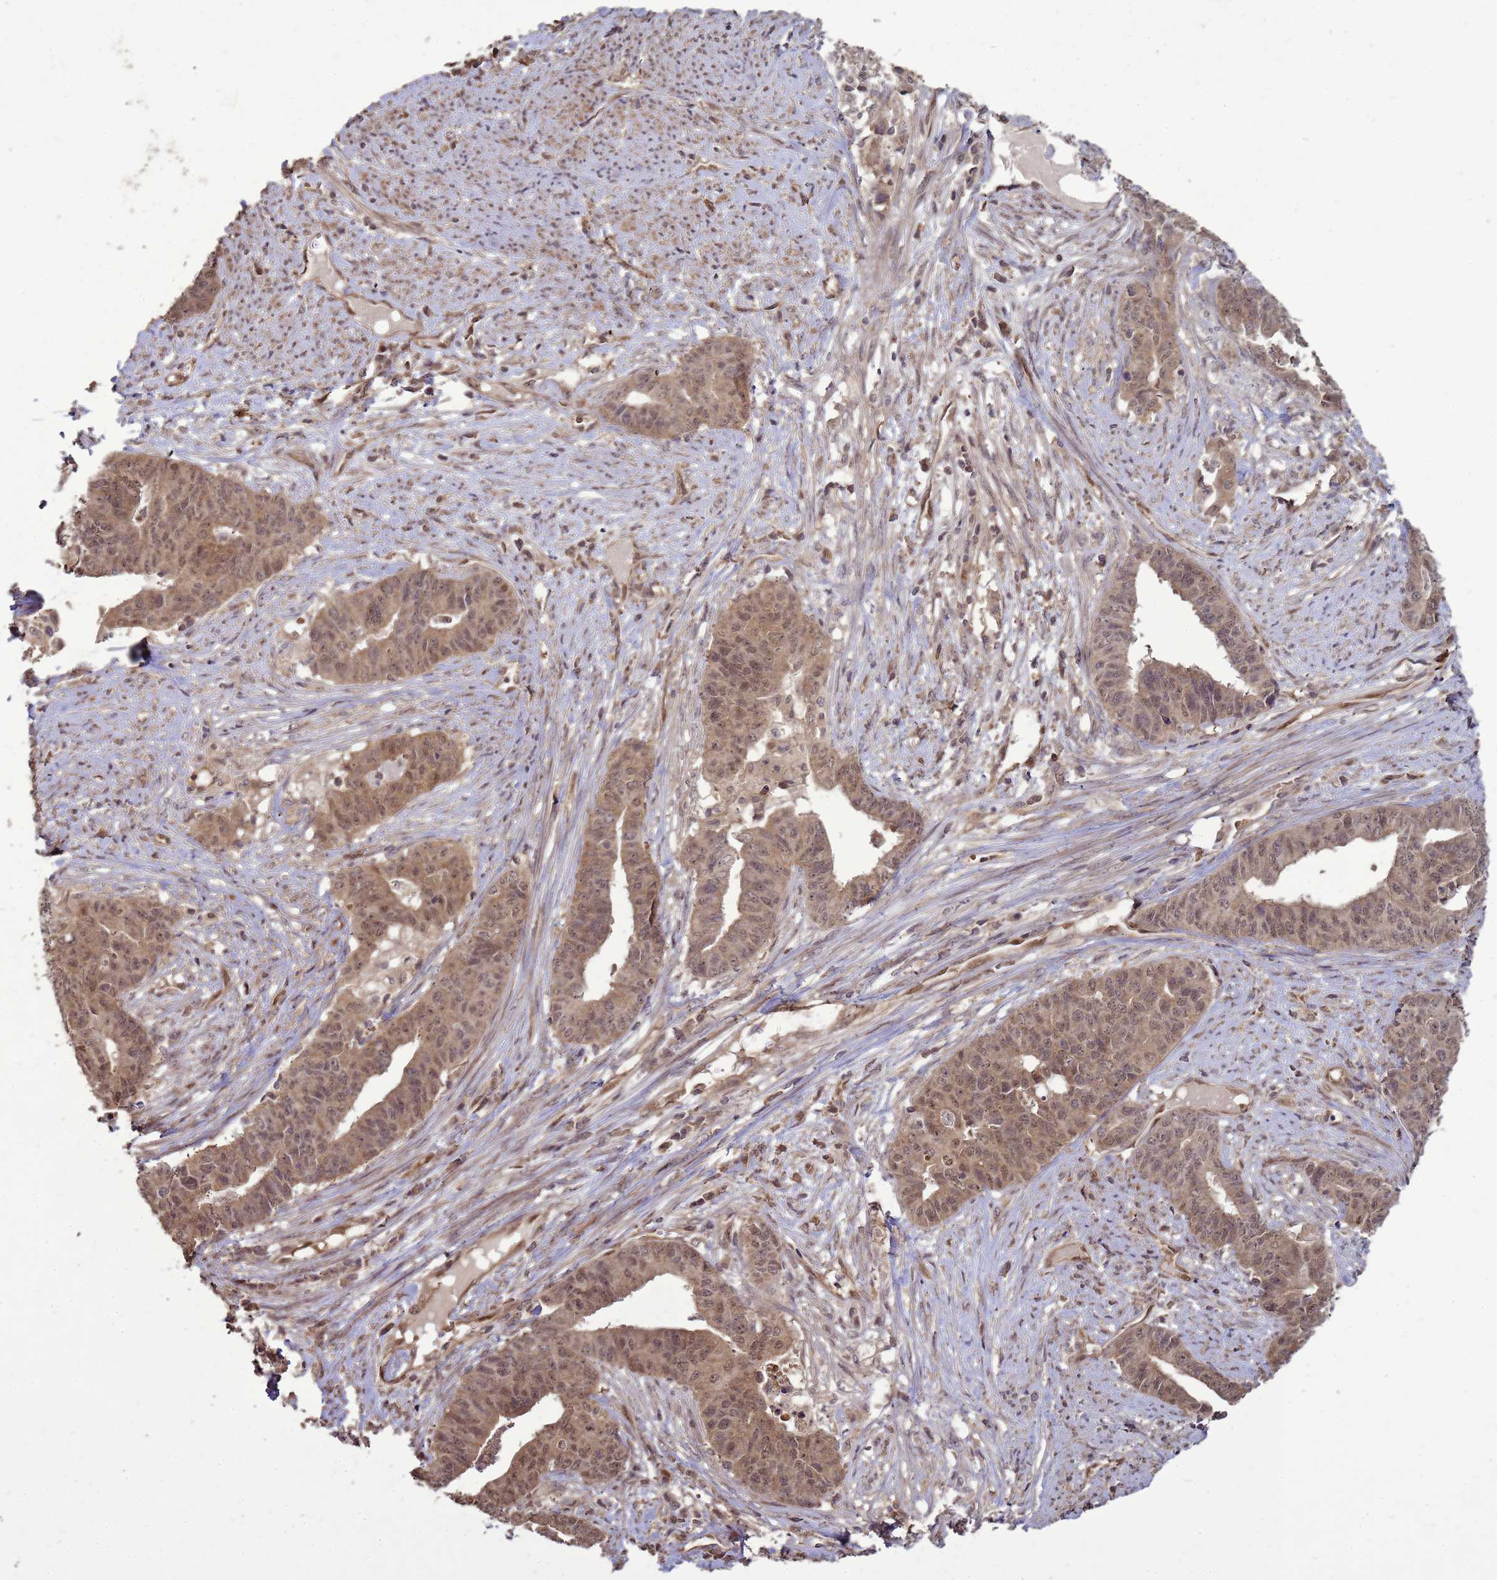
{"staining": {"intensity": "moderate", "quantity": ">75%", "location": "cytoplasmic/membranous,nuclear"}, "tissue": "endometrial cancer", "cell_type": "Tumor cells", "image_type": "cancer", "snomed": [{"axis": "morphology", "description": "Adenocarcinoma, NOS"}, {"axis": "topography", "description": "Endometrium"}], "caption": "Adenocarcinoma (endometrial) tissue displays moderate cytoplasmic/membranous and nuclear expression in approximately >75% of tumor cells", "gene": "CRBN", "patient": {"sex": "female", "age": 59}}